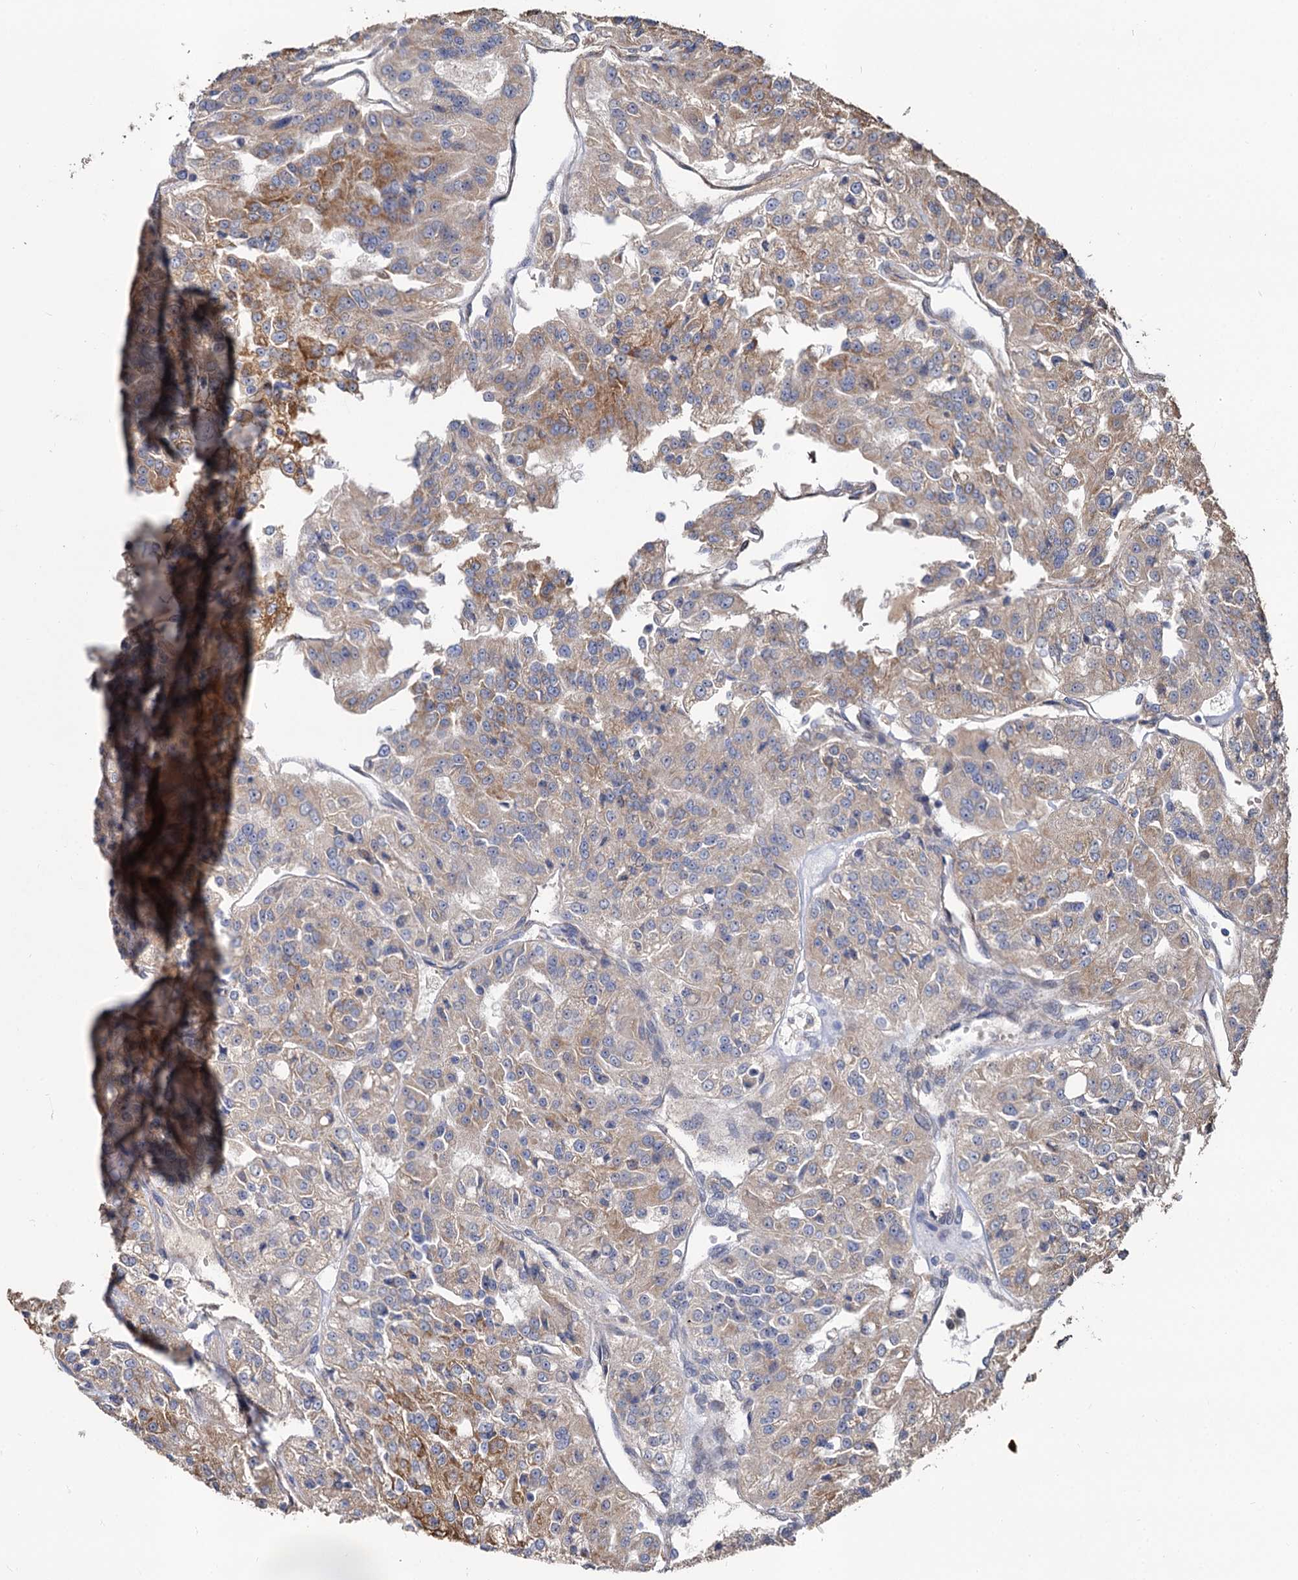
{"staining": {"intensity": "moderate", "quantity": "25%-75%", "location": "cytoplasmic/membranous"}, "tissue": "renal cancer", "cell_type": "Tumor cells", "image_type": "cancer", "snomed": [{"axis": "morphology", "description": "Adenocarcinoma, NOS"}, {"axis": "topography", "description": "Kidney"}], "caption": "High-power microscopy captured an immunohistochemistry photomicrograph of renal cancer, revealing moderate cytoplasmic/membranous expression in approximately 25%-75% of tumor cells.", "gene": "ALKBH7", "patient": {"sex": "female", "age": 63}}